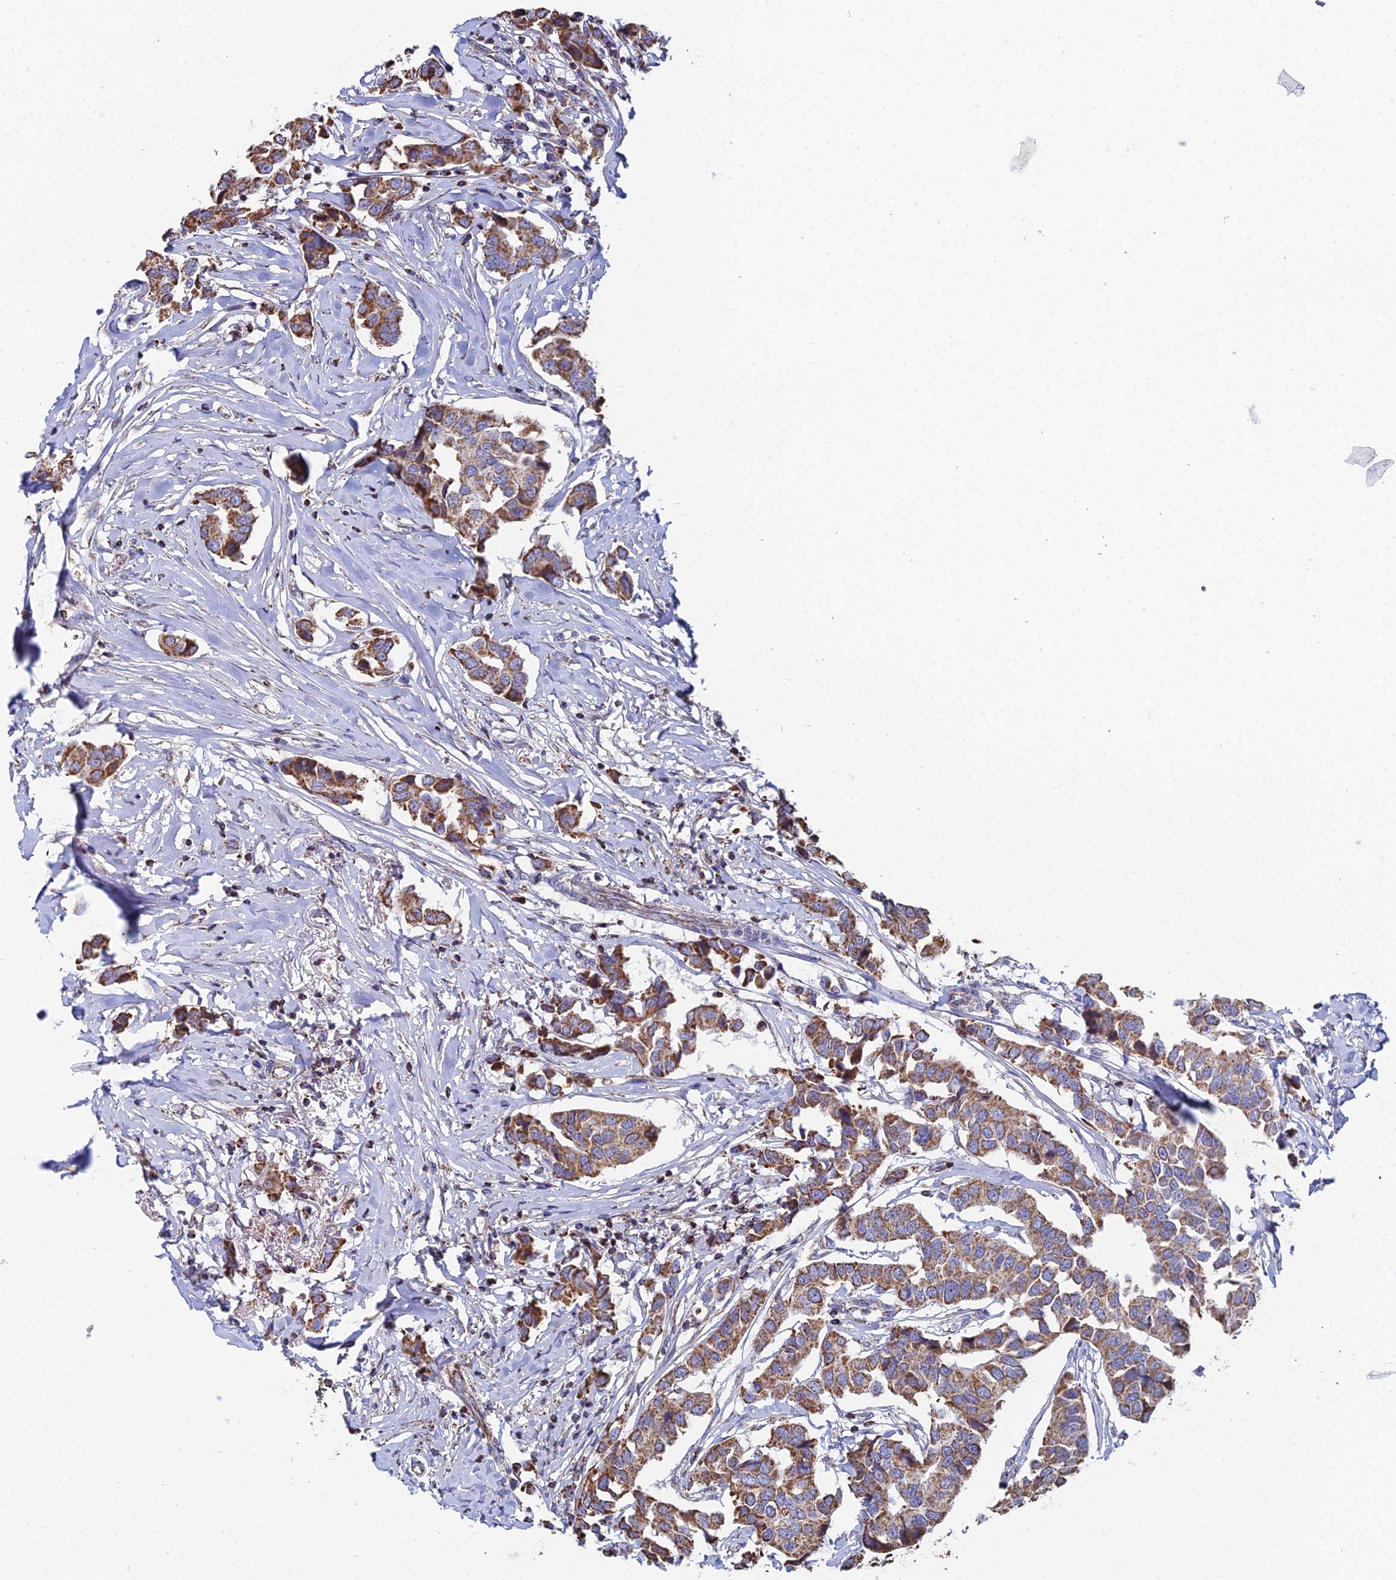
{"staining": {"intensity": "moderate", "quantity": ">75%", "location": "cytoplasmic/membranous"}, "tissue": "breast cancer", "cell_type": "Tumor cells", "image_type": "cancer", "snomed": [{"axis": "morphology", "description": "Duct carcinoma"}, {"axis": "topography", "description": "Breast"}], "caption": "Immunohistochemistry (IHC) histopathology image of invasive ductal carcinoma (breast) stained for a protein (brown), which exhibits medium levels of moderate cytoplasmic/membranous positivity in approximately >75% of tumor cells.", "gene": "SPOCK2", "patient": {"sex": "female", "age": 80}}